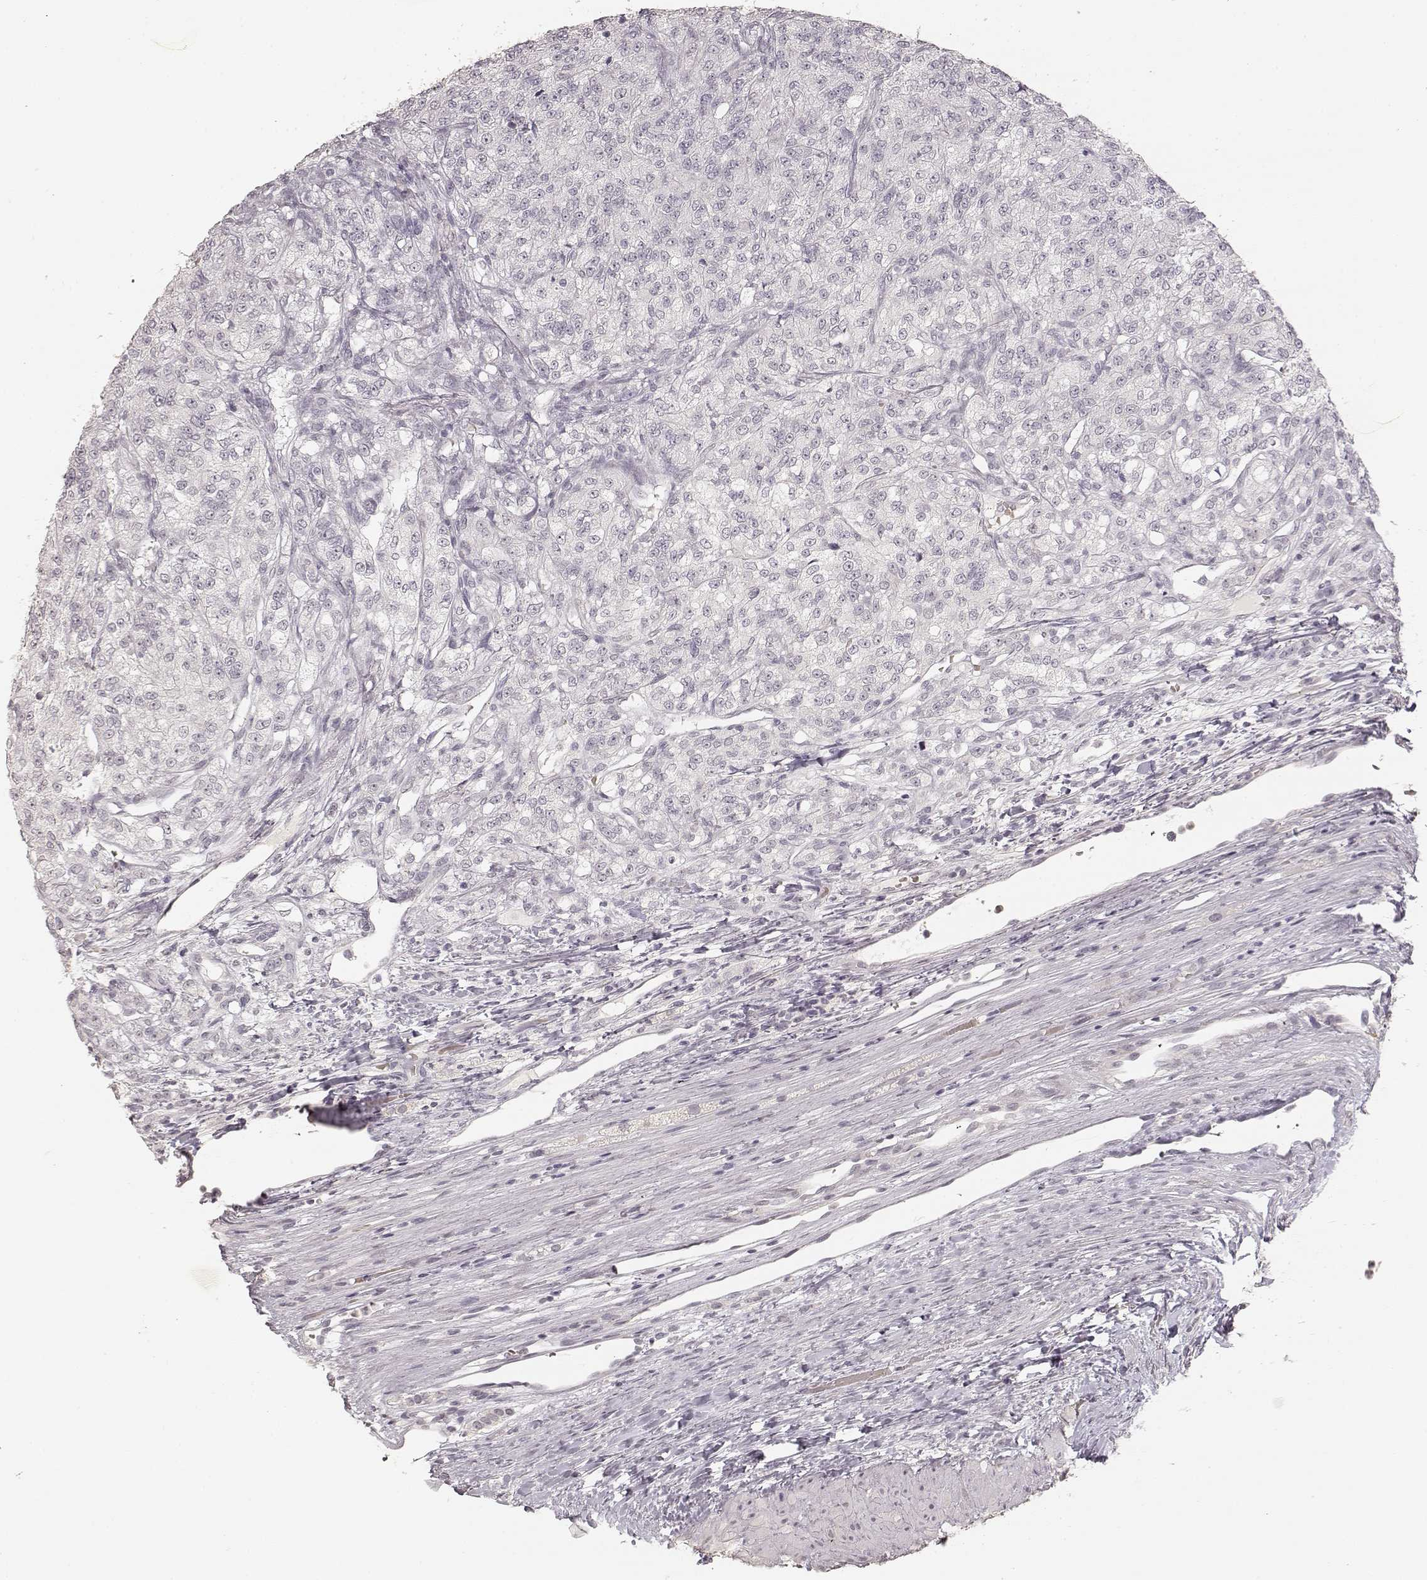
{"staining": {"intensity": "negative", "quantity": "none", "location": "none"}, "tissue": "renal cancer", "cell_type": "Tumor cells", "image_type": "cancer", "snomed": [{"axis": "morphology", "description": "Adenocarcinoma, NOS"}, {"axis": "topography", "description": "Kidney"}], "caption": "High power microscopy image of an IHC image of renal cancer (adenocarcinoma), revealing no significant positivity in tumor cells.", "gene": "LAMC2", "patient": {"sex": "female", "age": 63}}